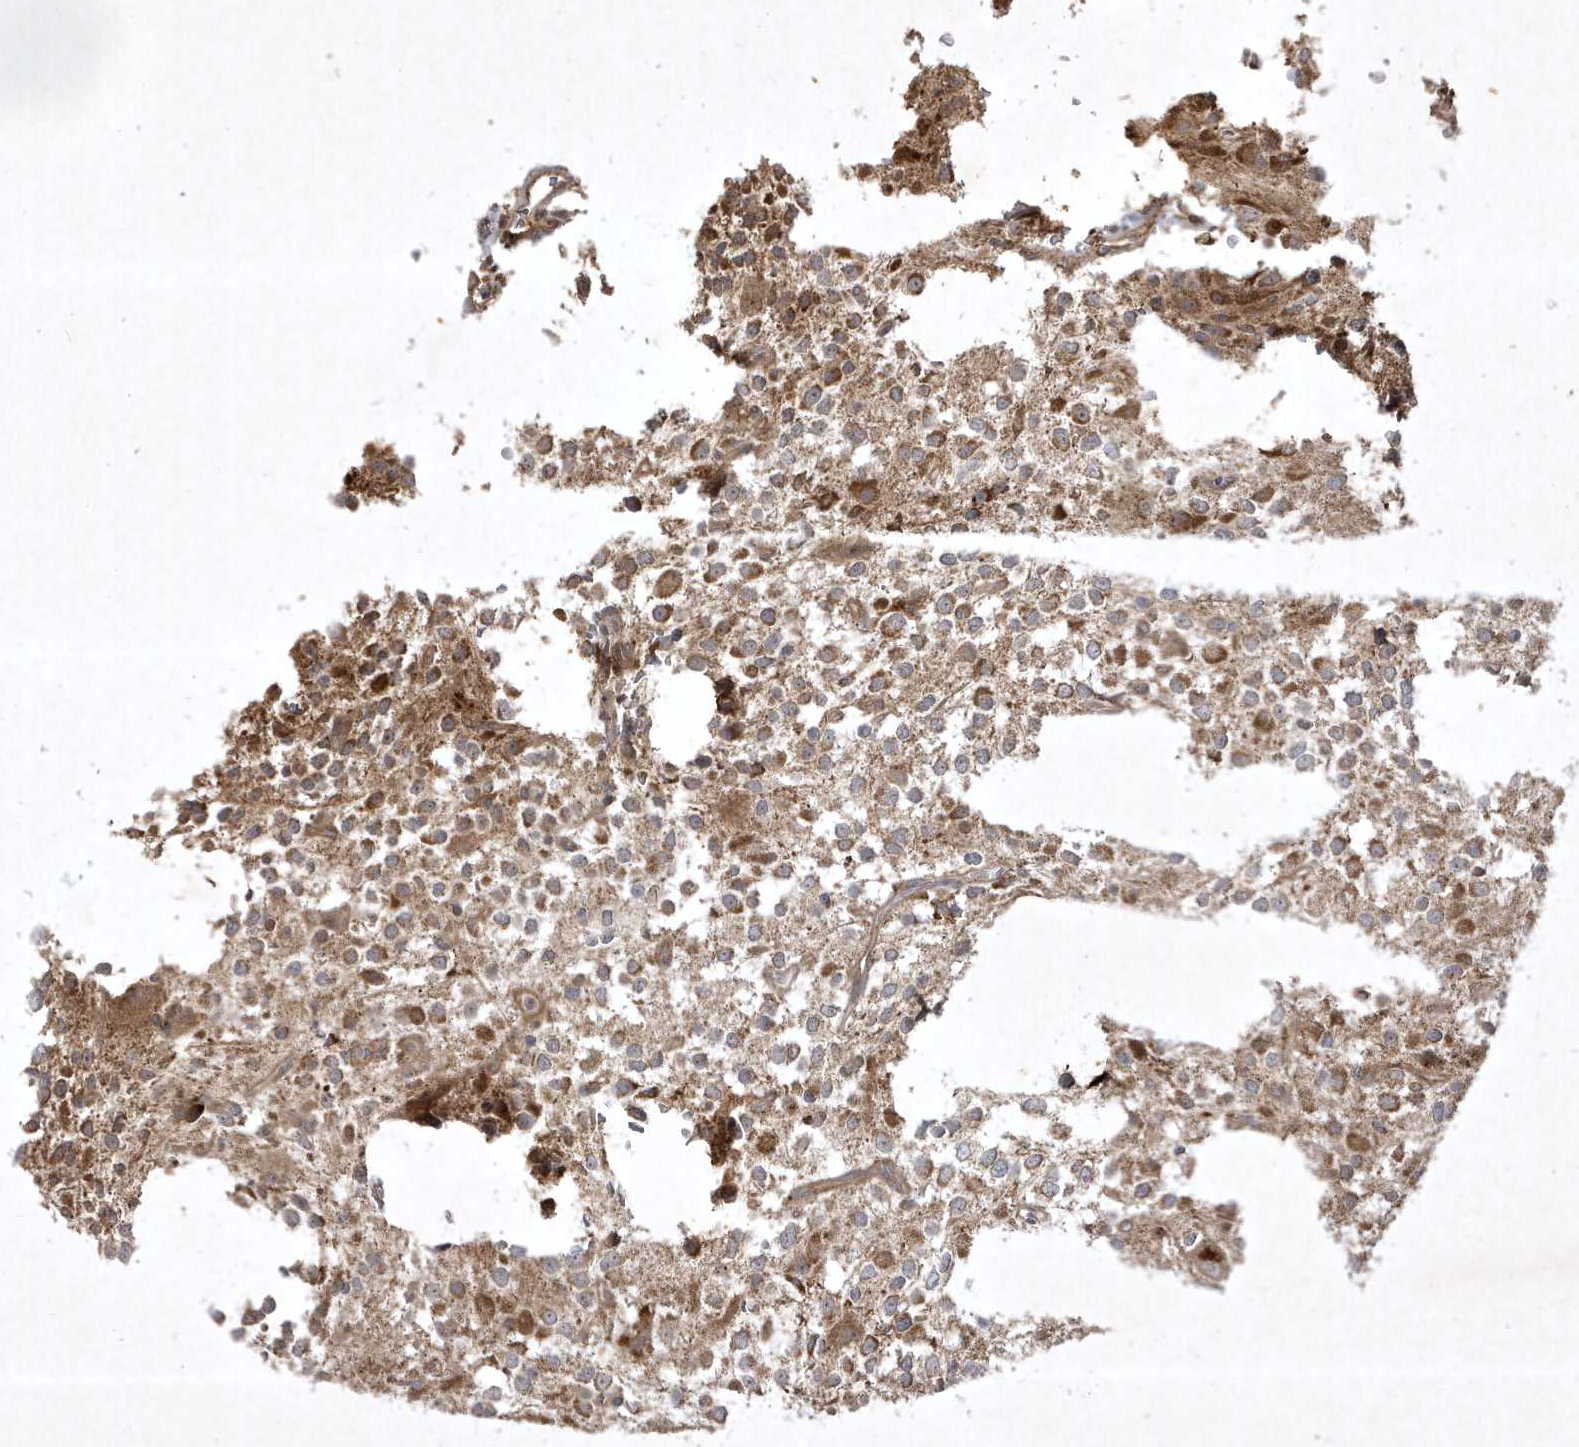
{"staining": {"intensity": "moderate", "quantity": ">75%", "location": "cytoplasmic/membranous"}, "tissue": "glioma", "cell_type": "Tumor cells", "image_type": "cancer", "snomed": [{"axis": "morphology", "description": "Glioma, malignant, High grade"}, {"axis": "topography", "description": "Brain"}], "caption": "Protein analysis of malignant glioma (high-grade) tissue displays moderate cytoplasmic/membranous staining in approximately >75% of tumor cells.", "gene": "FAM83C", "patient": {"sex": "female", "age": 62}}